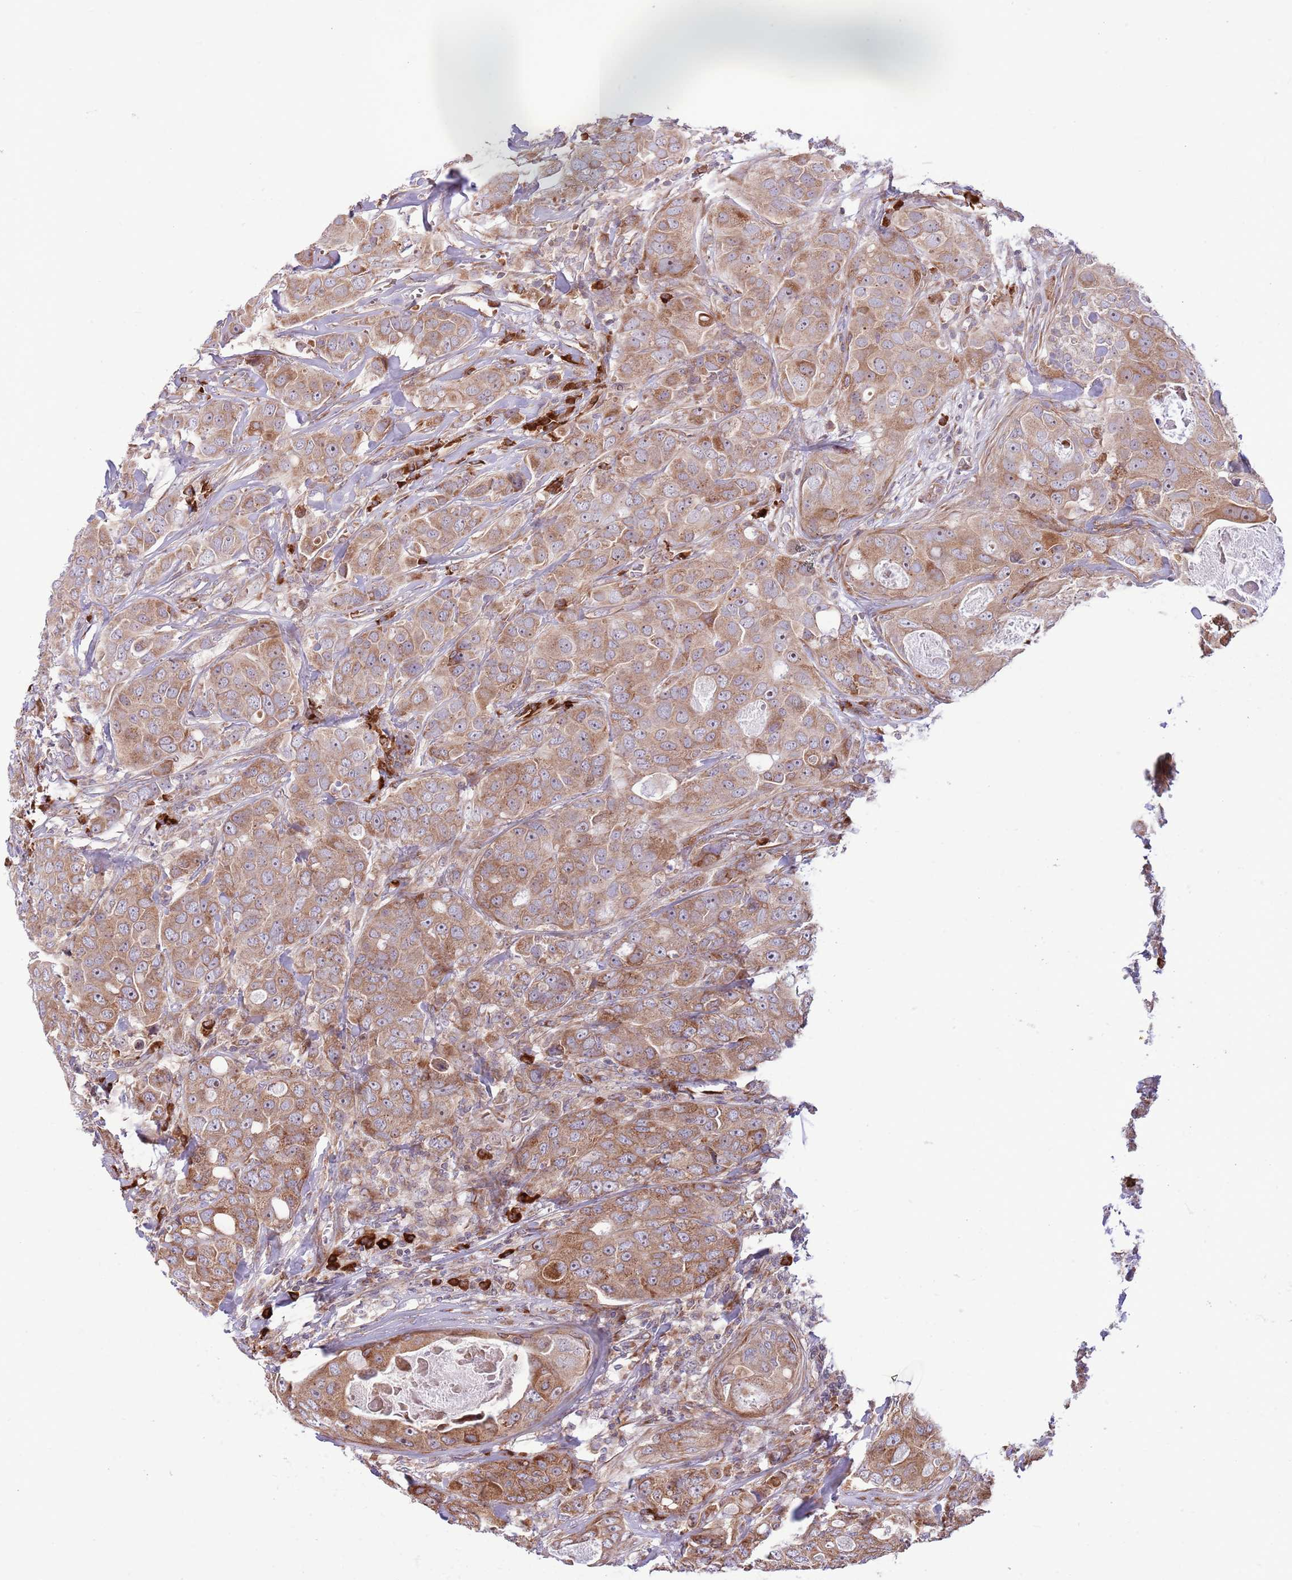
{"staining": {"intensity": "moderate", "quantity": ">75%", "location": "cytoplasmic/membranous"}, "tissue": "breast cancer", "cell_type": "Tumor cells", "image_type": "cancer", "snomed": [{"axis": "morphology", "description": "Duct carcinoma"}, {"axis": "topography", "description": "Breast"}], "caption": "Human breast cancer (invasive ductal carcinoma) stained with a protein marker displays moderate staining in tumor cells.", "gene": "DAND5", "patient": {"sex": "female", "age": 43}}